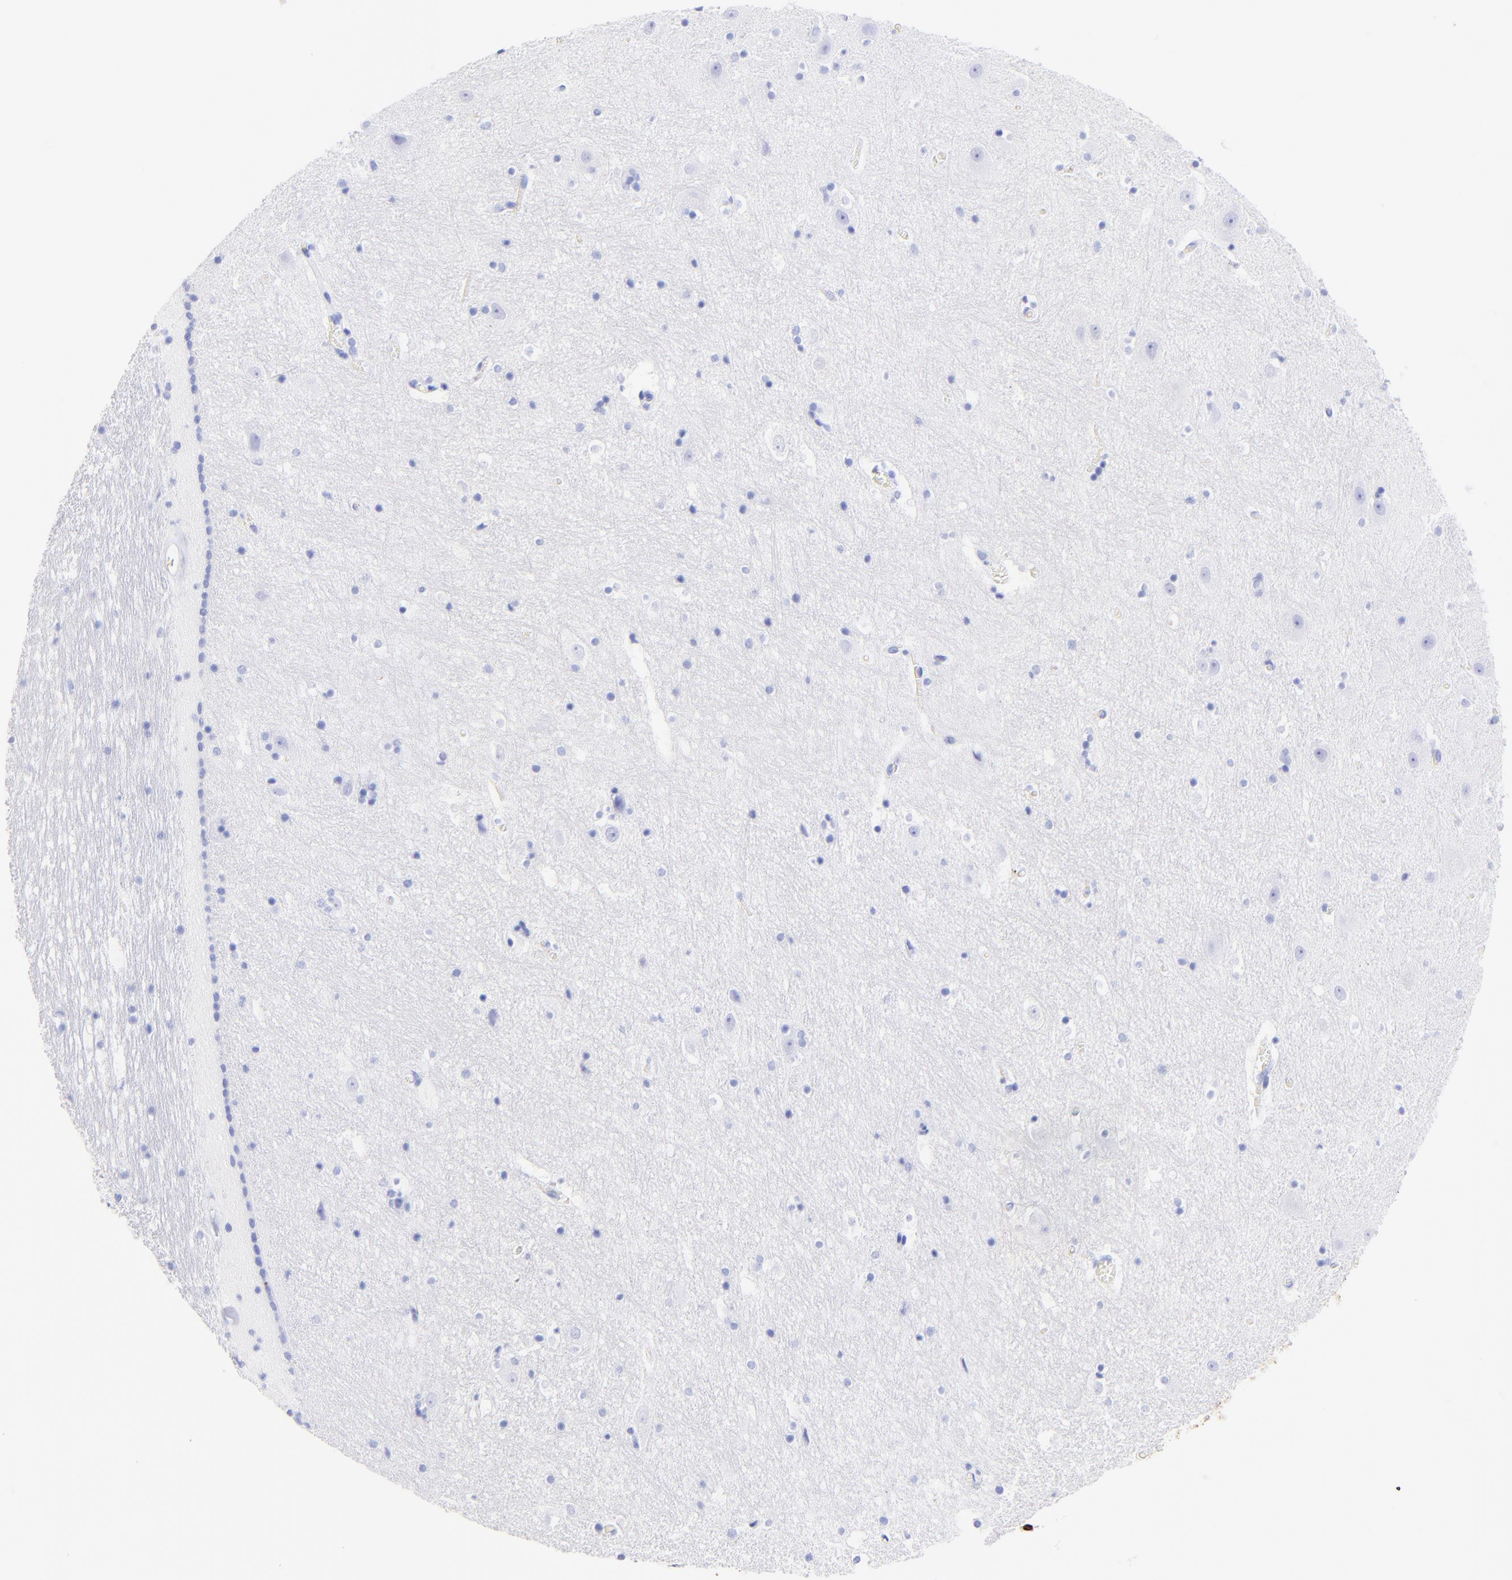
{"staining": {"intensity": "negative", "quantity": "none", "location": "none"}, "tissue": "hippocampus", "cell_type": "Glial cells", "image_type": "normal", "snomed": [{"axis": "morphology", "description": "Normal tissue, NOS"}, {"axis": "topography", "description": "Hippocampus"}], "caption": "Glial cells are negative for protein expression in benign human hippocampus. Brightfield microscopy of immunohistochemistry stained with DAB (brown) and hematoxylin (blue), captured at high magnification.", "gene": "KRT19", "patient": {"sex": "male", "age": 45}}